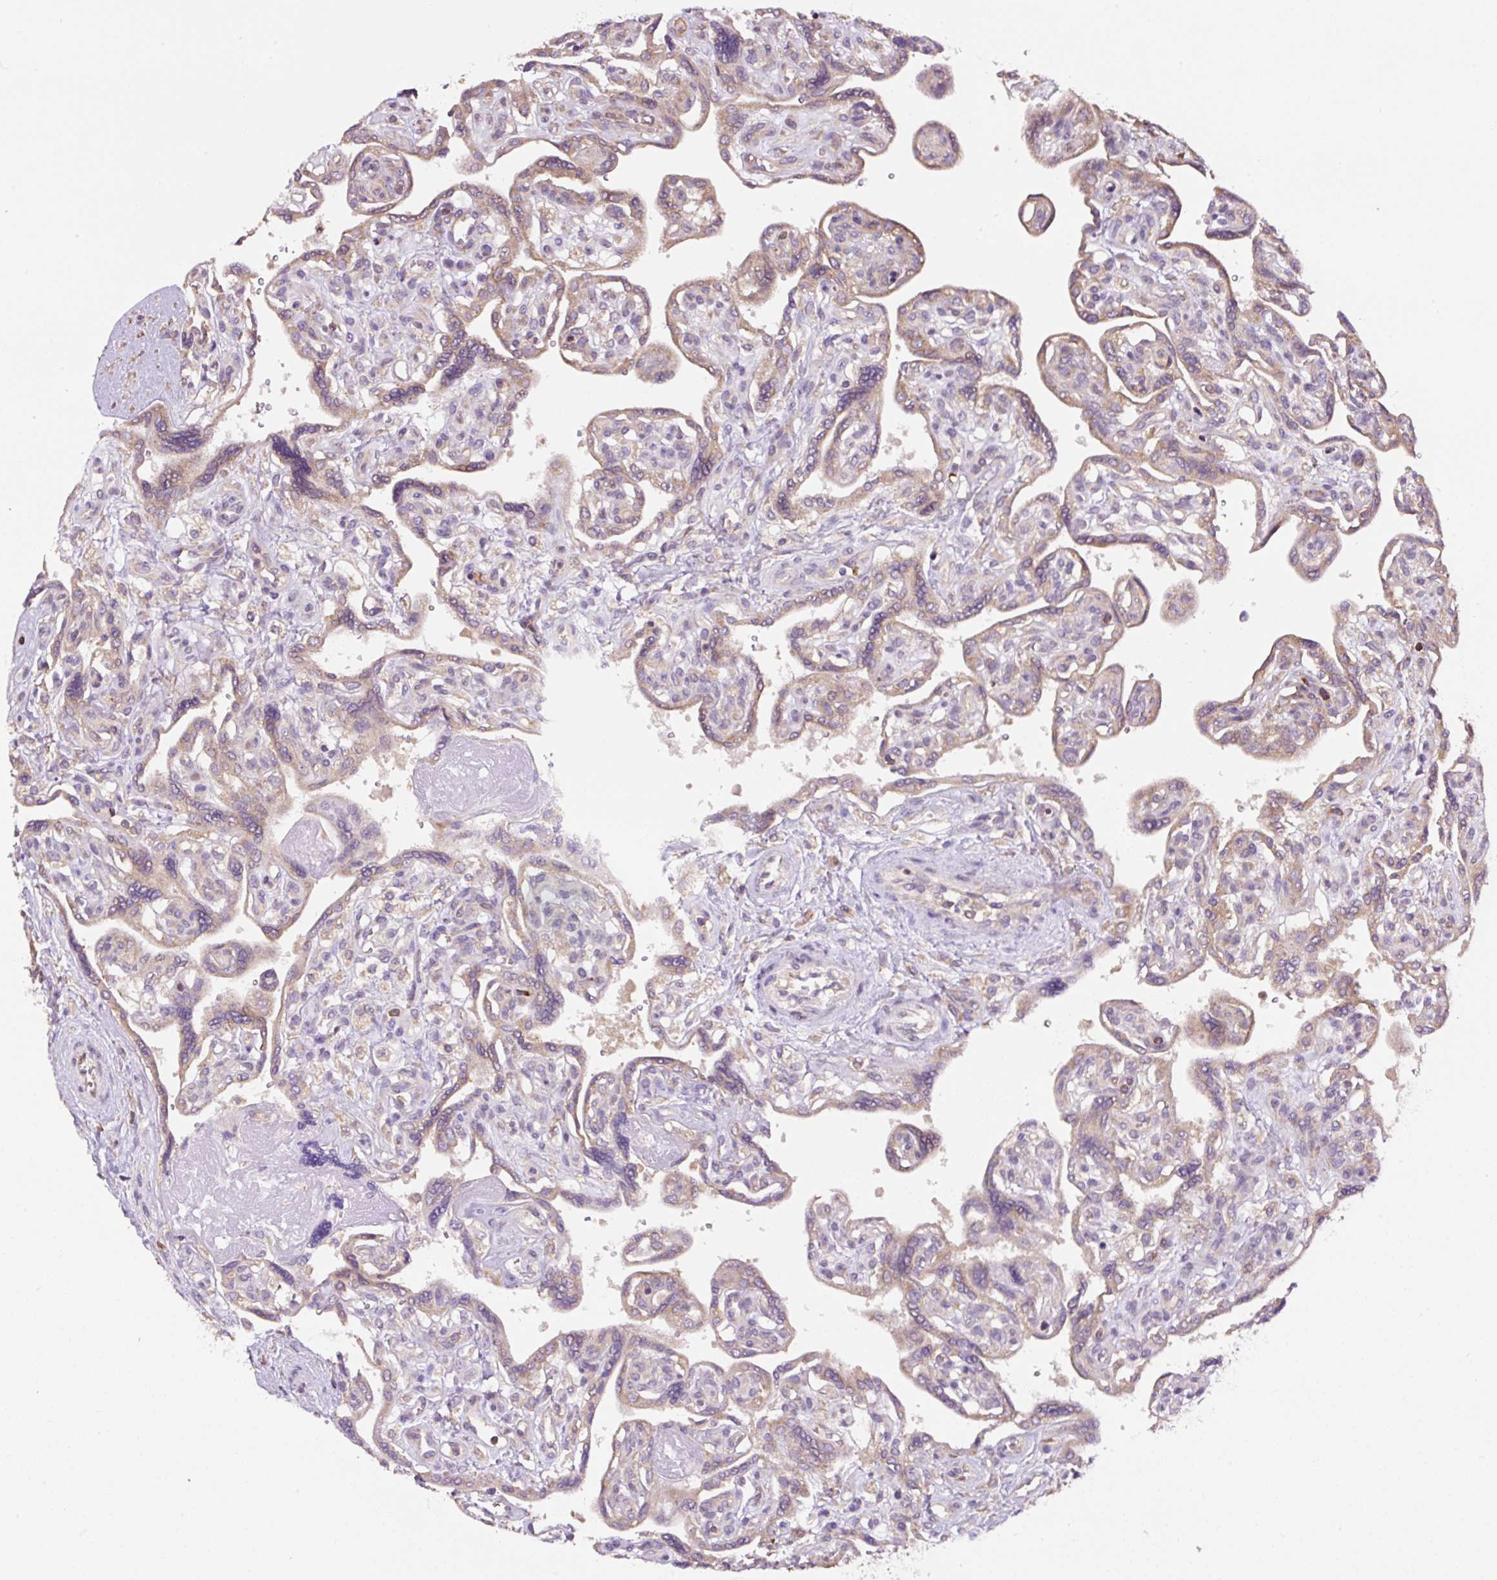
{"staining": {"intensity": "moderate", "quantity": ">75%", "location": "cytoplasmic/membranous"}, "tissue": "placenta", "cell_type": "Decidual cells", "image_type": "normal", "snomed": [{"axis": "morphology", "description": "Normal tissue, NOS"}, {"axis": "topography", "description": "Placenta"}], "caption": "Placenta stained with DAB (3,3'-diaminobenzidine) immunohistochemistry (IHC) reveals medium levels of moderate cytoplasmic/membranous positivity in about >75% of decidual cells. The staining was performed using DAB (3,3'-diaminobenzidine), with brown indicating positive protein expression. Nuclei are stained blue with hematoxylin.", "gene": "RPS23", "patient": {"sex": "female", "age": 39}}